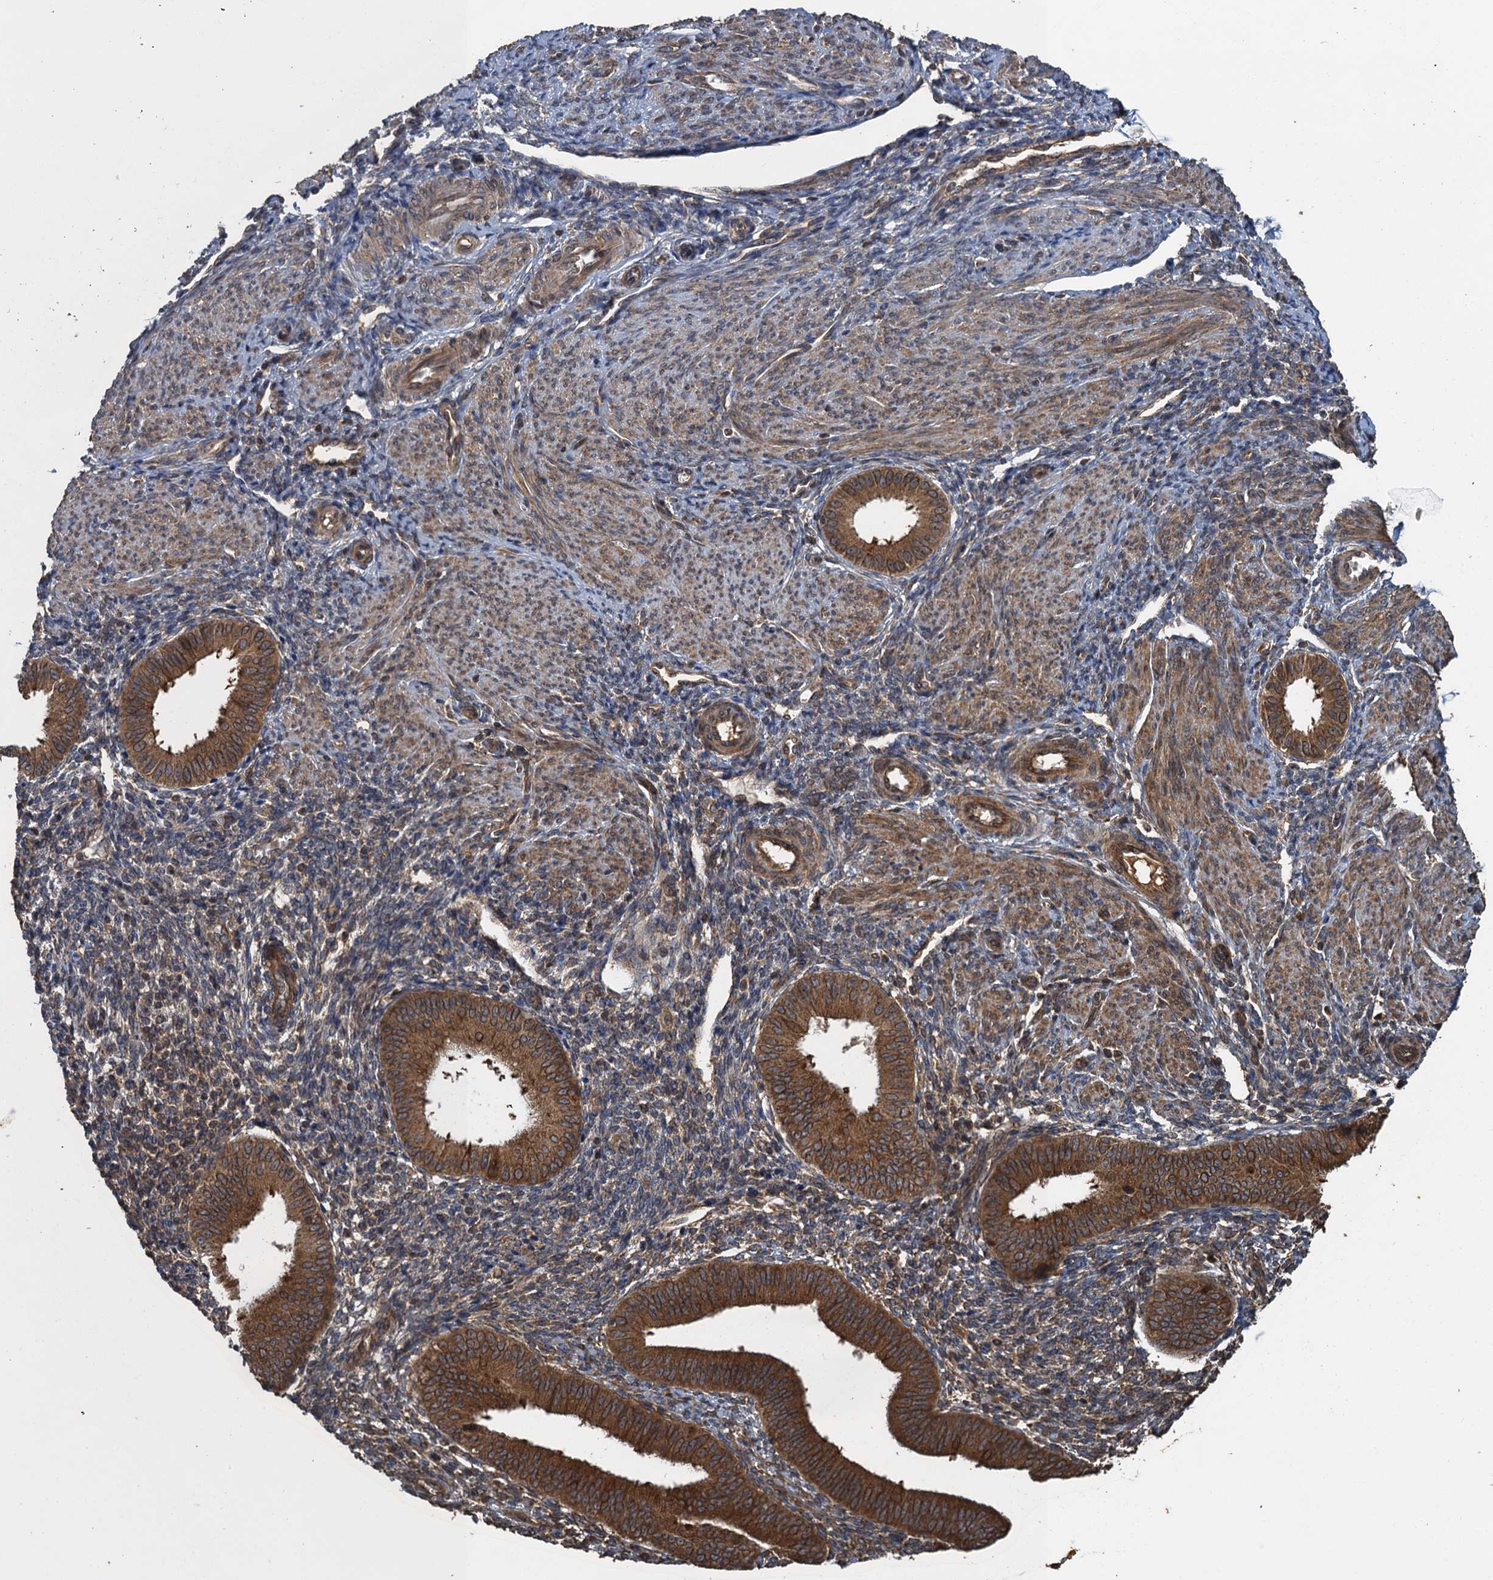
{"staining": {"intensity": "moderate", "quantity": "<25%", "location": "cytoplasmic/membranous"}, "tissue": "endometrium", "cell_type": "Cells in endometrial stroma", "image_type": "normal", "snomed": [{"axis": "morphology", "description": "Normal tissue, NOS"}, {"axis": "topography", "description": "Uterus"}, {"axis": "topography", "description": "Endometrium"}], "caption": "High-power microscopy captured an IHC histopathology image of benign endometrium, revealing moderate cytoplasmic/membranous positivity in approximately <25% of cells in endometrial stroma. The protein of interest is stained brown, and the nuclei are stained in blue (DAB IHC with brightfield microscopy, high magnification).", "gene": "GLE1", "patient": {"sex": "female", "age": 48}}